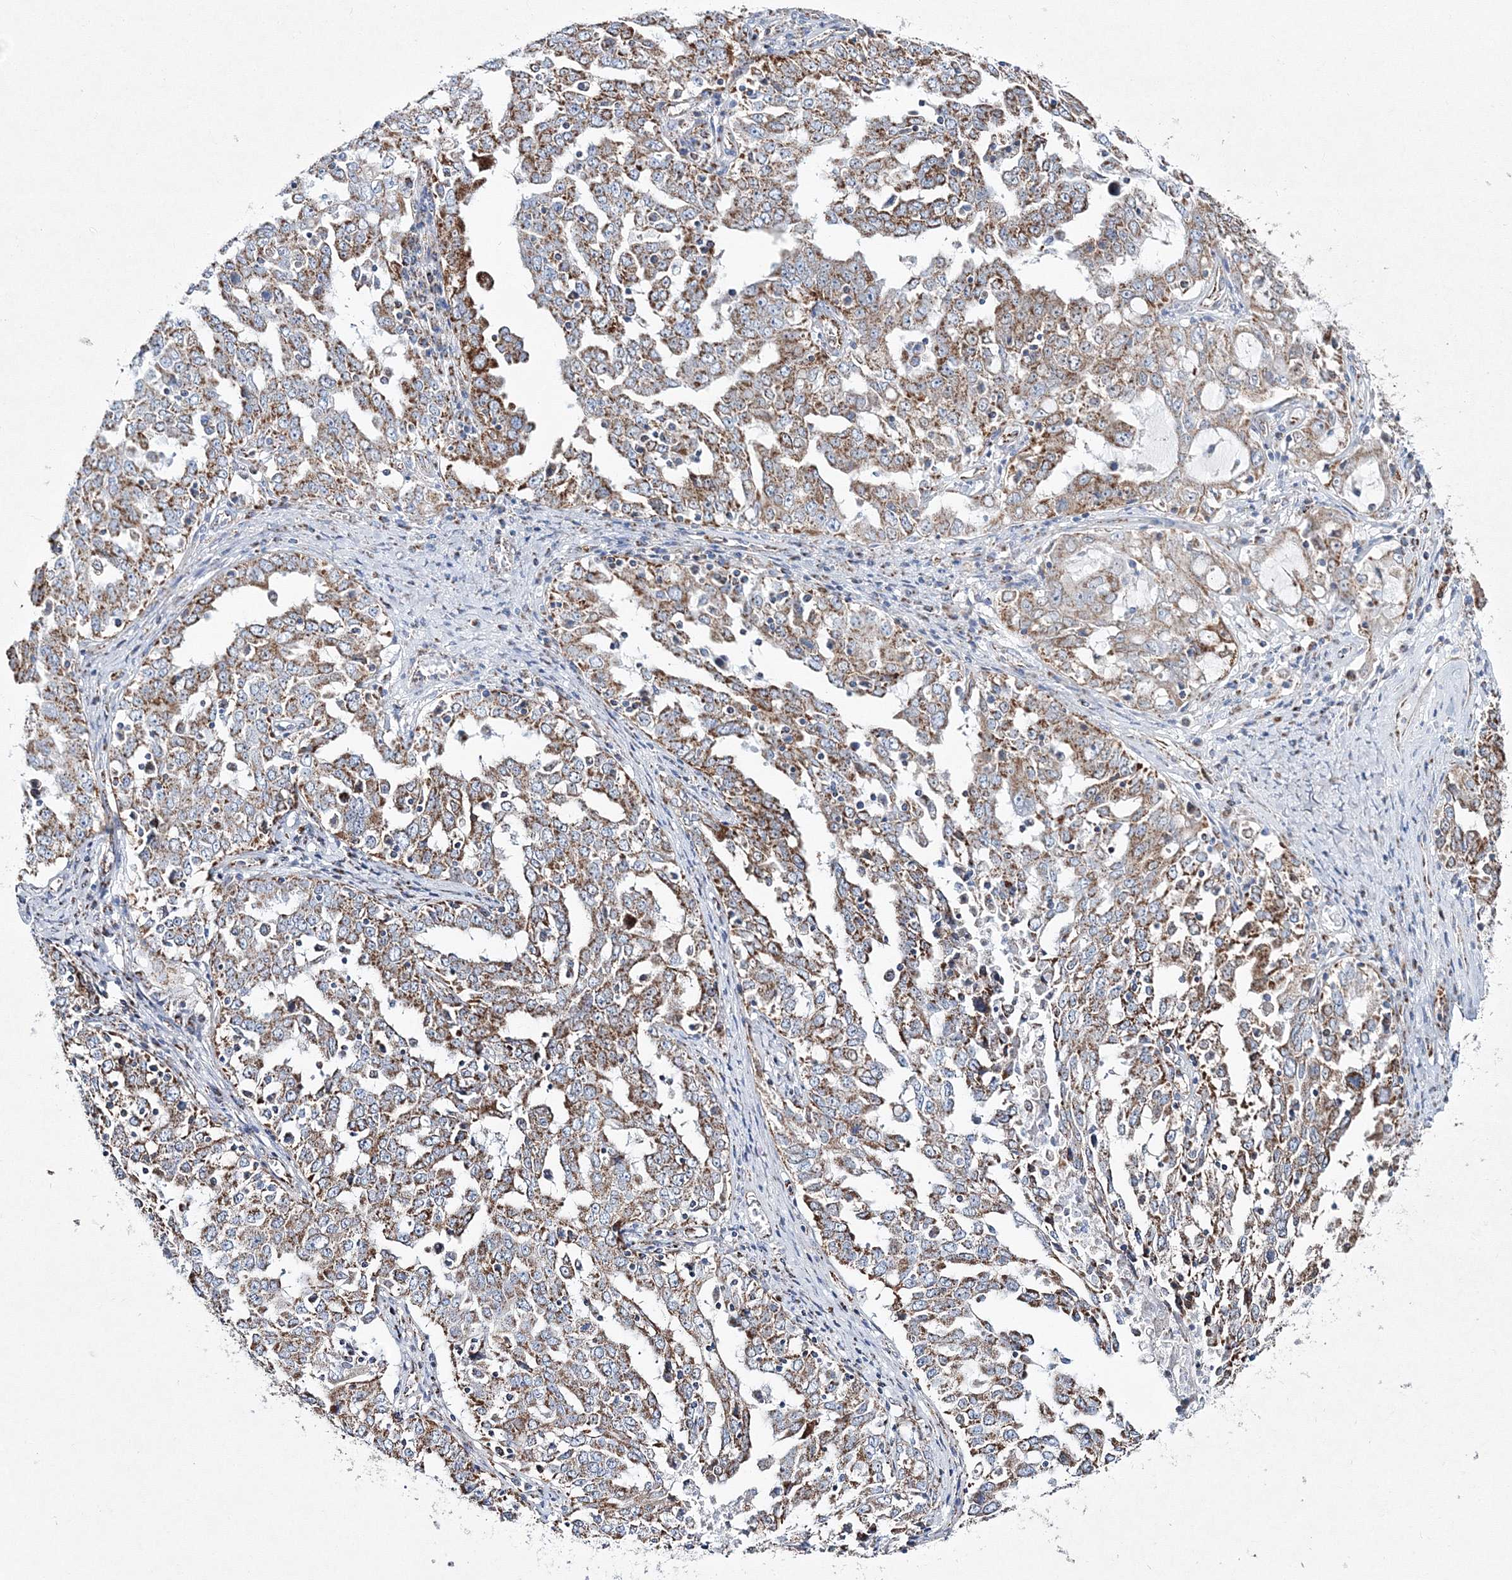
{"staining": {"intensity": "strong", "quantity": ">75%", "location": "cytoplasmic/membranous"}, "tissue": "ovarian cancer", "cell_type": "Tumor cells", "image_type": "cancer", "snomed": [{"axis": "morphology", "description": "Carcinoma, endometroid"}, {"axis": "topography", "description": "Ovary"}], "caption": "DAB (3,3'-diaminobenzidine) immunohistochemical staining of human ovarian cancer reveals strong cytoplasmic/membranous protein positivity in approximately >75% of tumor cells. (DAB IHC, brown staining for protein, blue staining for nuclei).", "gene": "HIBCH", "patient": {"sex": "female", "age": 62}}